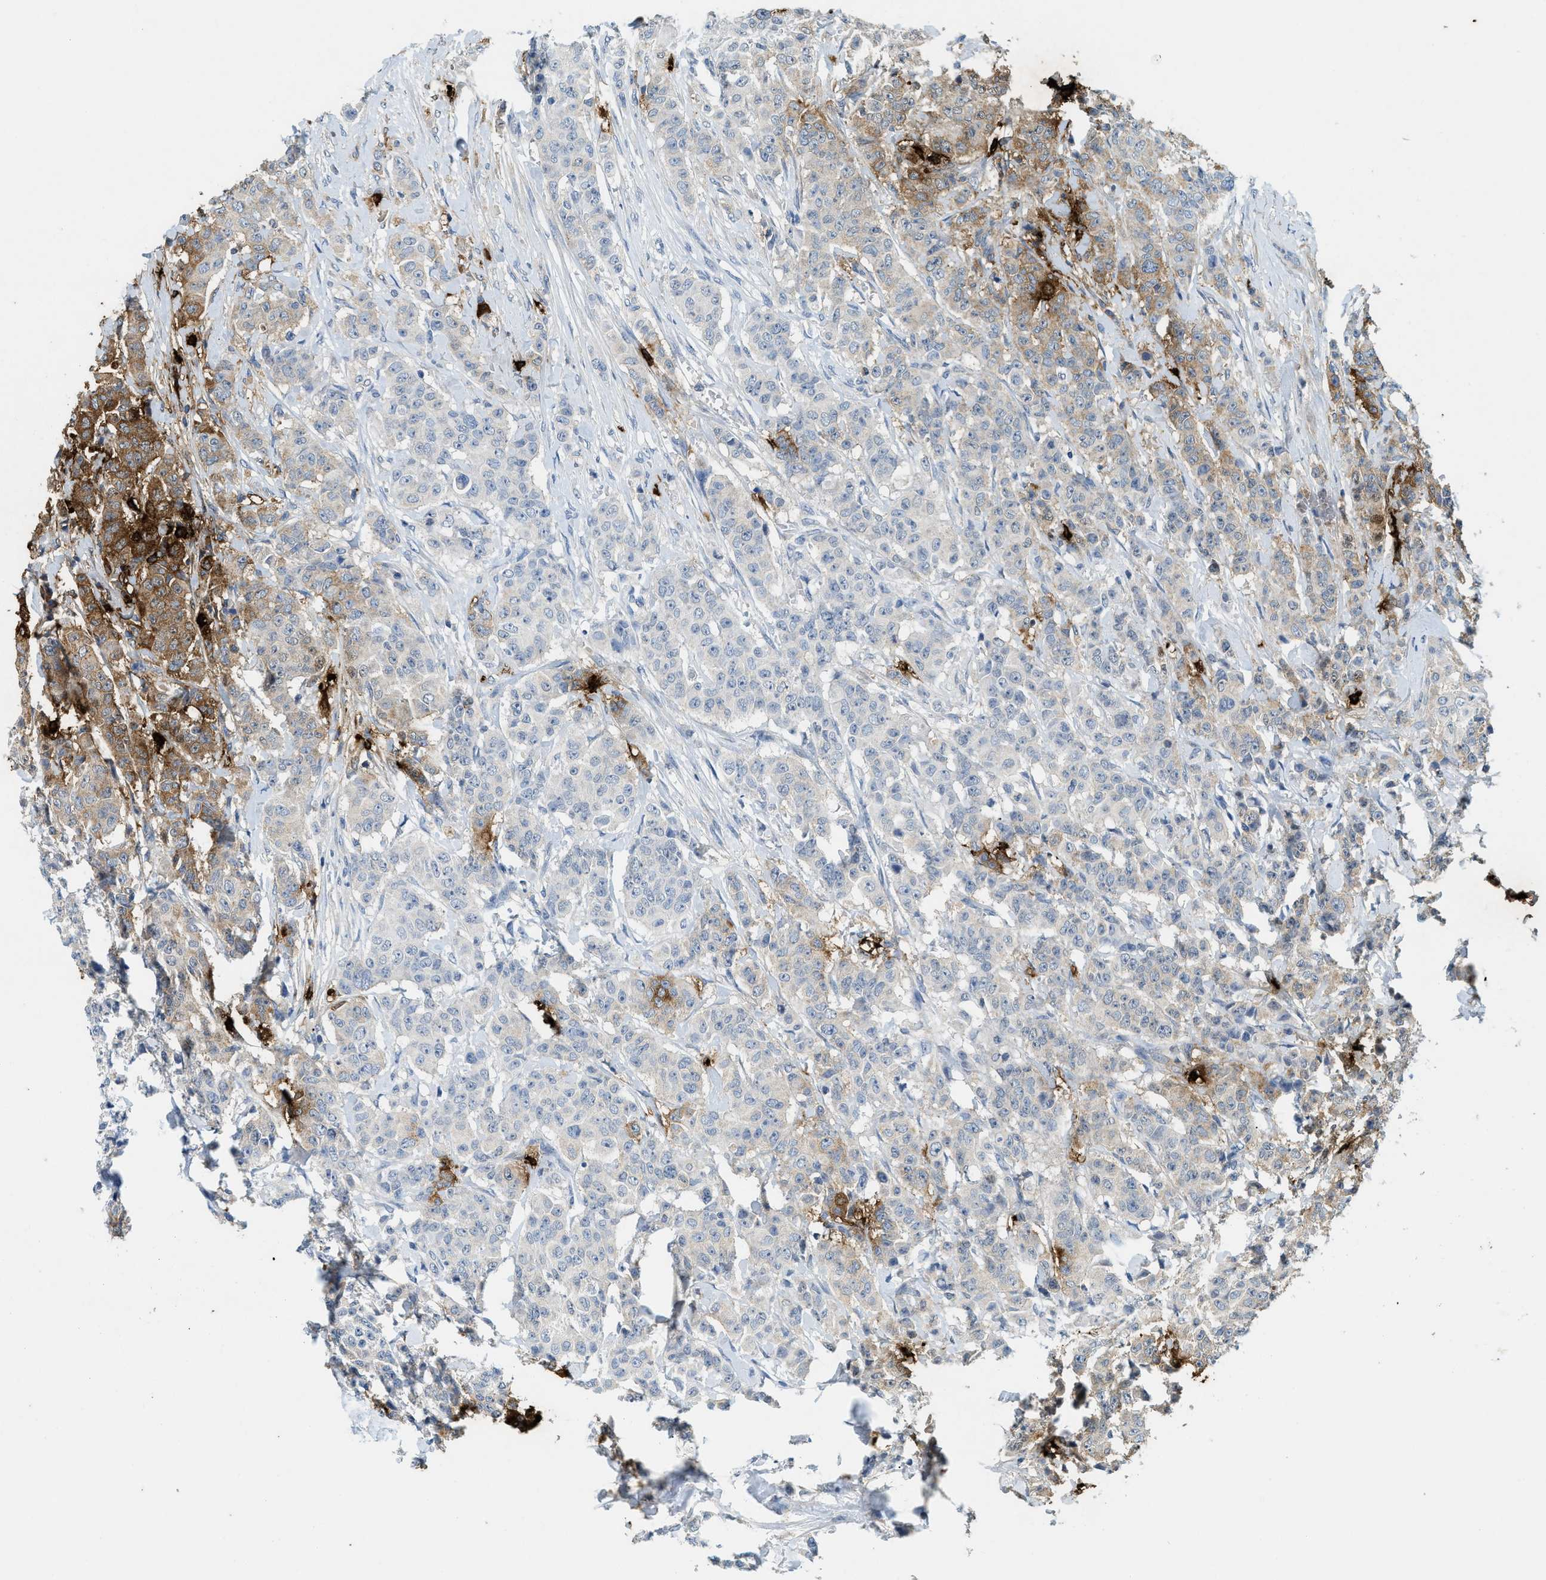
{"staining": {"intensity": "moderate", "quantity": "<25%", "location": "cytoplasmic/membranous"}, "tissue": "breast cancer", "cell_type": "Tumor cells", "image_type": "cancer", "snomed": [{"axis": "morphology", "description": "Normal tissue, NOS"}, {"axis": "morphology", "description": "Duct carcinoma"}, {"axis": "topography", "description": "Breast"}], "caption": "IHC image of neoplastic tissue: infiltrating ductal carcinoma (breast) stained using immunohistochemistry (IHC) exhibits low levels of moderate protein expression localized specifically in the cytoplasmic/membranous of tumor cells, appearing as a cytoplasmic/membranous brown color.", "gene": "TPSAB1", "patient": {"sex": "female", "age": 40}}